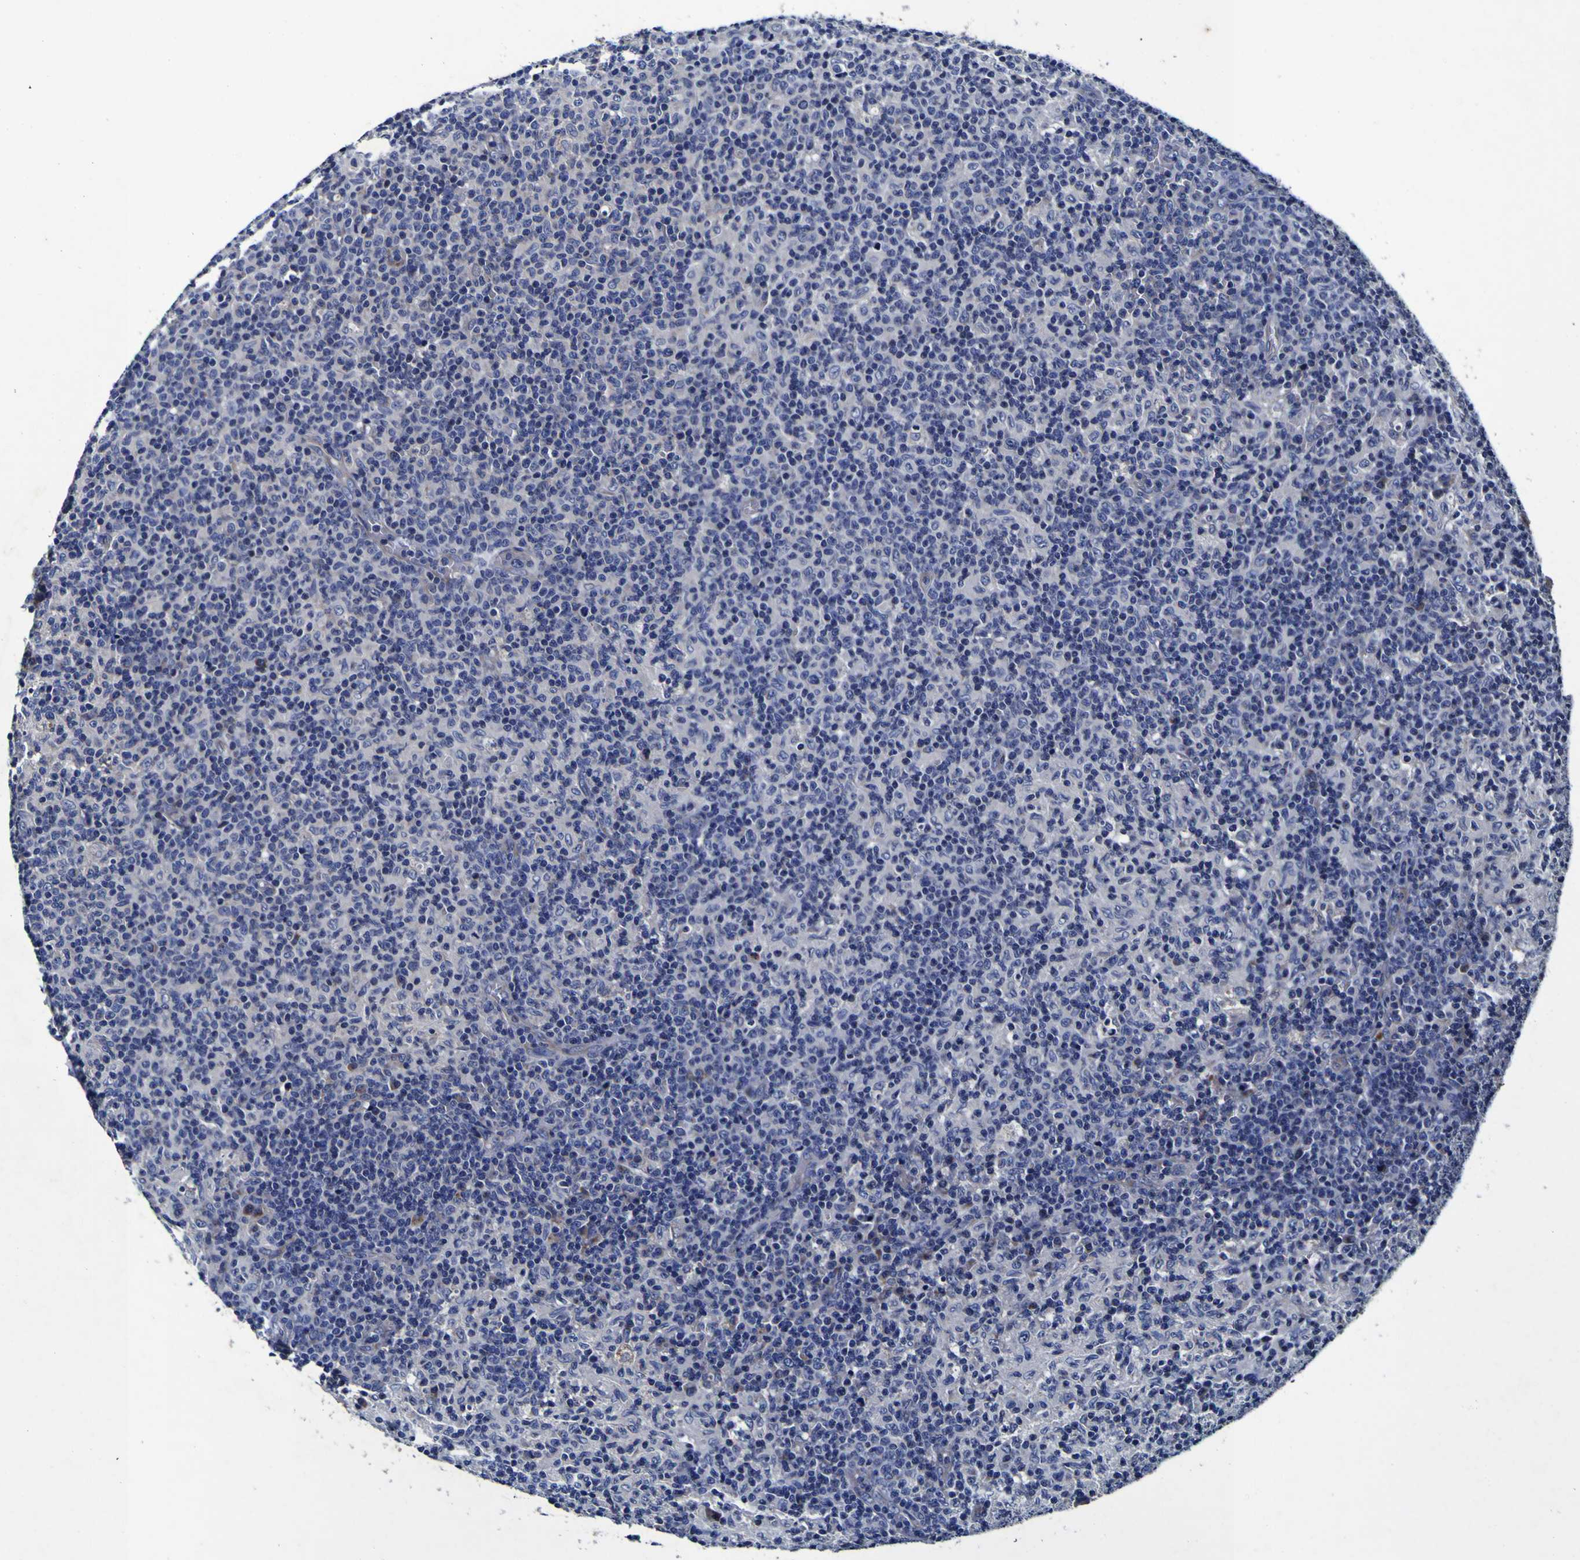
{"staining": {"intensity": "negative", "quantity": "none", "location": "none"}, "tissue": "lymph node", "cell_type": "Germinal center cells", "image_type": "normal", "snomed": [{"axis": "morphology", "description": "Normal tissue, NOS"}, {"axis": "morphology", "description": "Inflammation, NOS"}, {"axis": "topography", "description": "Lymph node"}], "caption": "An immunohistochemistry (IHC) photomicrograph of benign lymph node is shown. There is no staining in germinal center cells of lymph node.", "gene": "PANK4", "patient": {"sex": "male", "age": 55}}